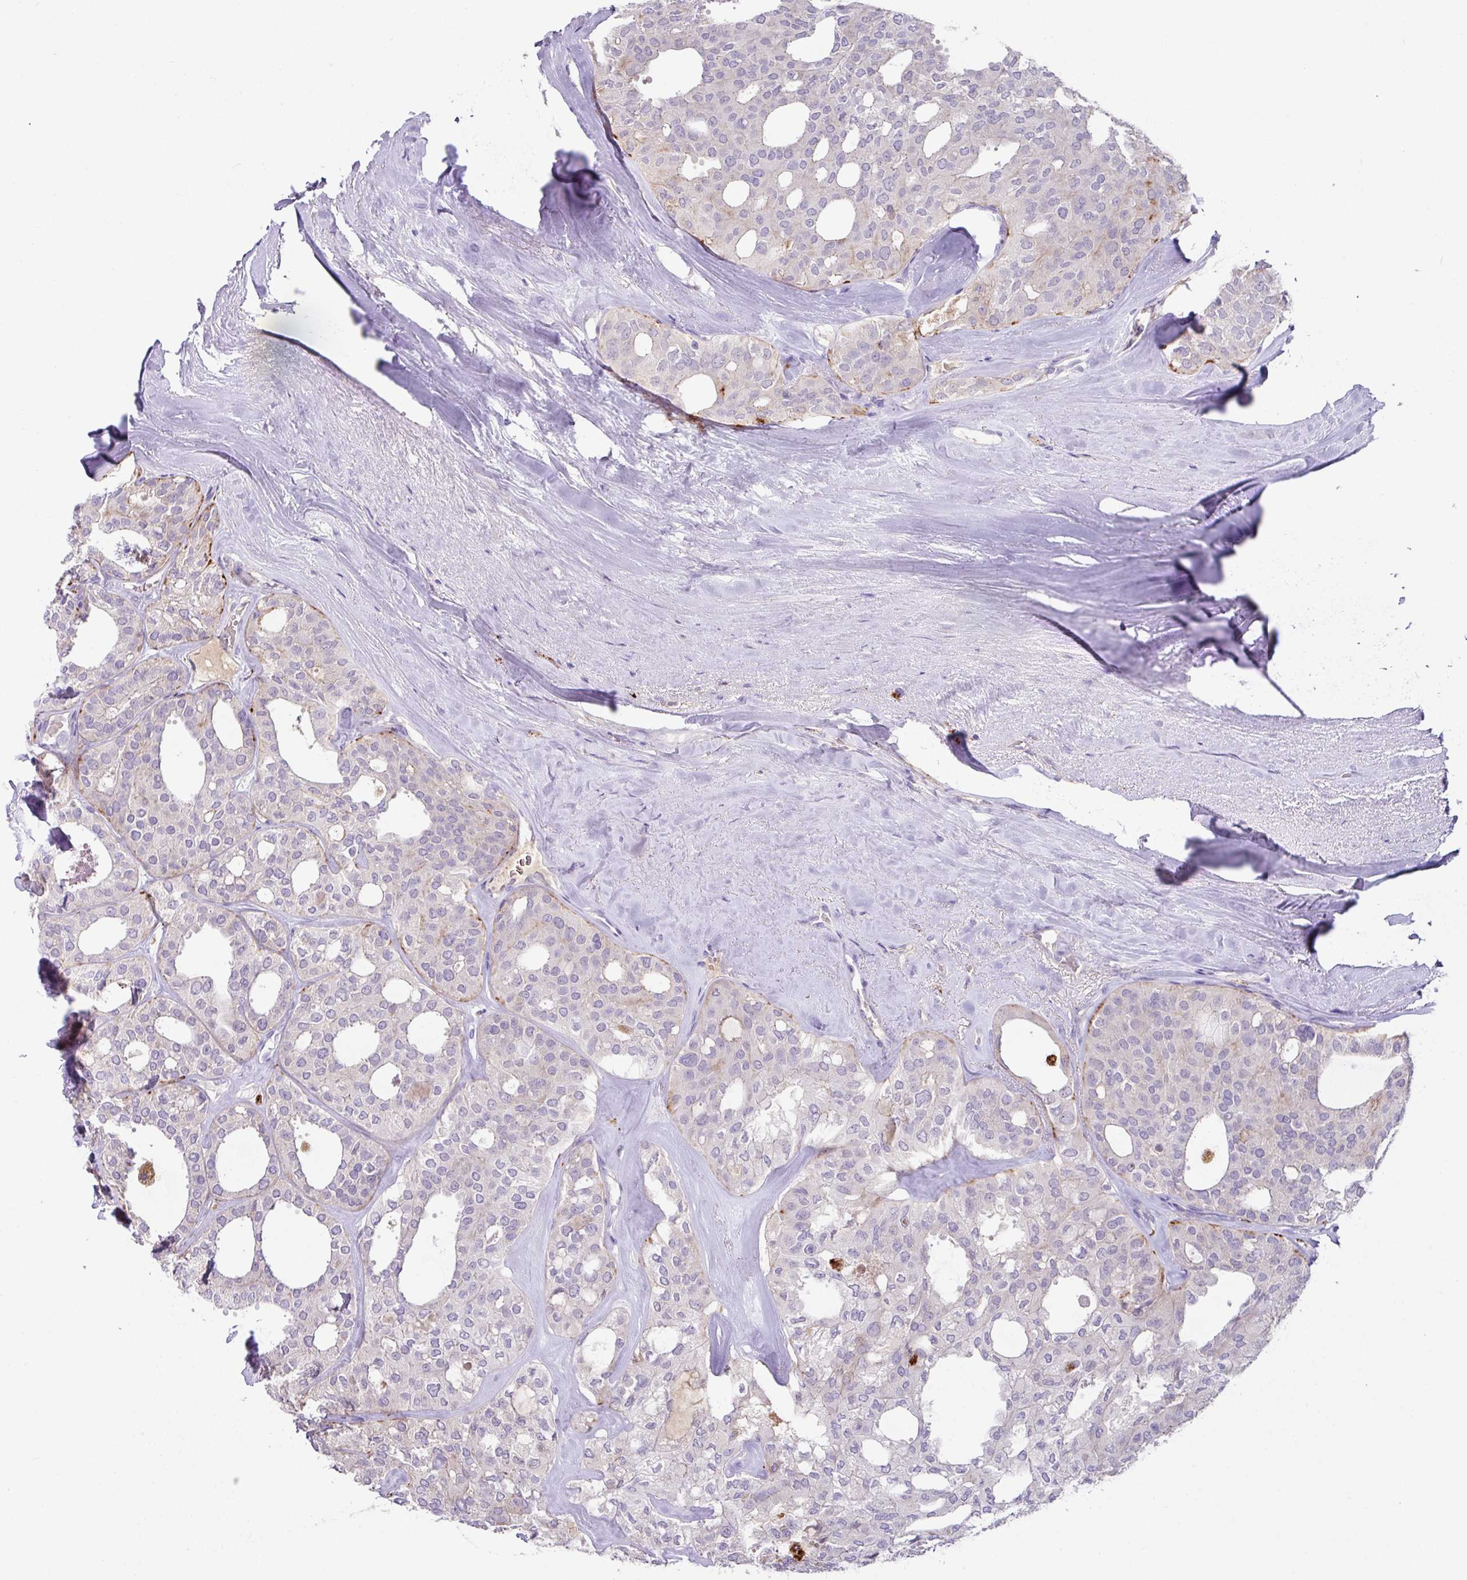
{"staining": {"intensity": "negative", "quantity": "none", "location": "none"}, "tissue": "thyroid cancer", "cell_type": "Tumor cells", "image_type": "cancer", "snomed": [{"axis": "morphology", "description": "Follicular adenoma carcinoma, NOS"}, {"axis": "topography", "description": "Thyroid gland"}], "caption": "Tumor cells show no significant positivity in thyroid cancer (follicular adenoma carcinoma). (Stains: DAB immunohistochemistry (IHC) with hematoxylin counter stain, Microscopy: brightfield microscopy at high magnification).", "gene": "PLEKHH3", "patient": {"sex": "male", "age": 75}}